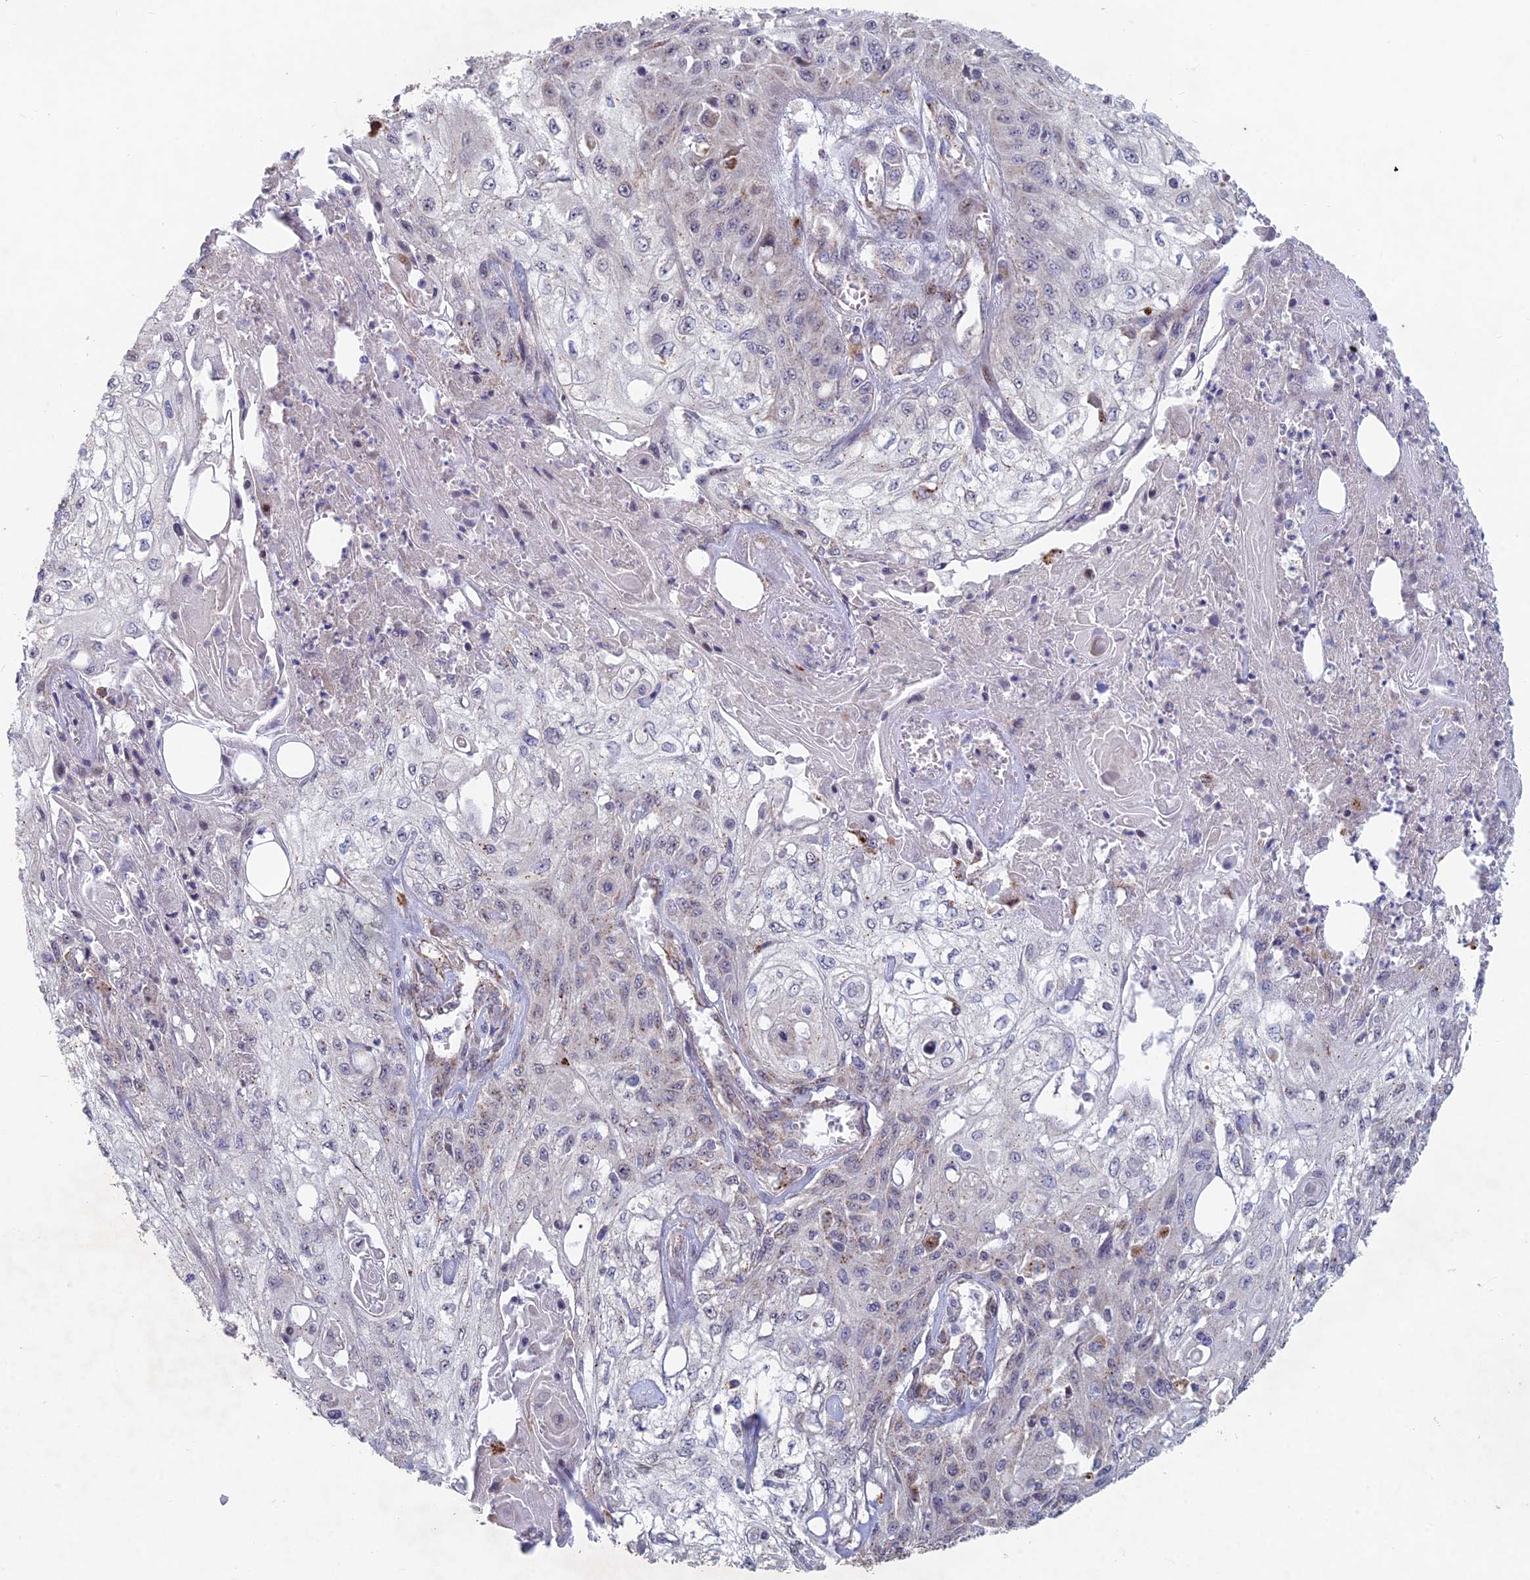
{"staining": {"intensity": "negative", "quantity": "none", "location": "none"}, "tissue": "skin cancer", "cell_type": "Tumor cells", "image_type": "cancer", "snomed": [{"axis": "morphology", "description": "Squamous cell carcinoma, NOS"}, {"axis": "morphology", "description": "Squamous cell carcinoma, metastatic, NOS"}, {"axis": "topography", "description": "Skin"}, {"axis": "topography", "description": "Lymph node"}], "caption": "The photomicrograph displays no significant staining in tumor cells of skin squamous cell carcinoma.", "gene": "FOXS1", "patient": {"sex": "male", "age": 75}}